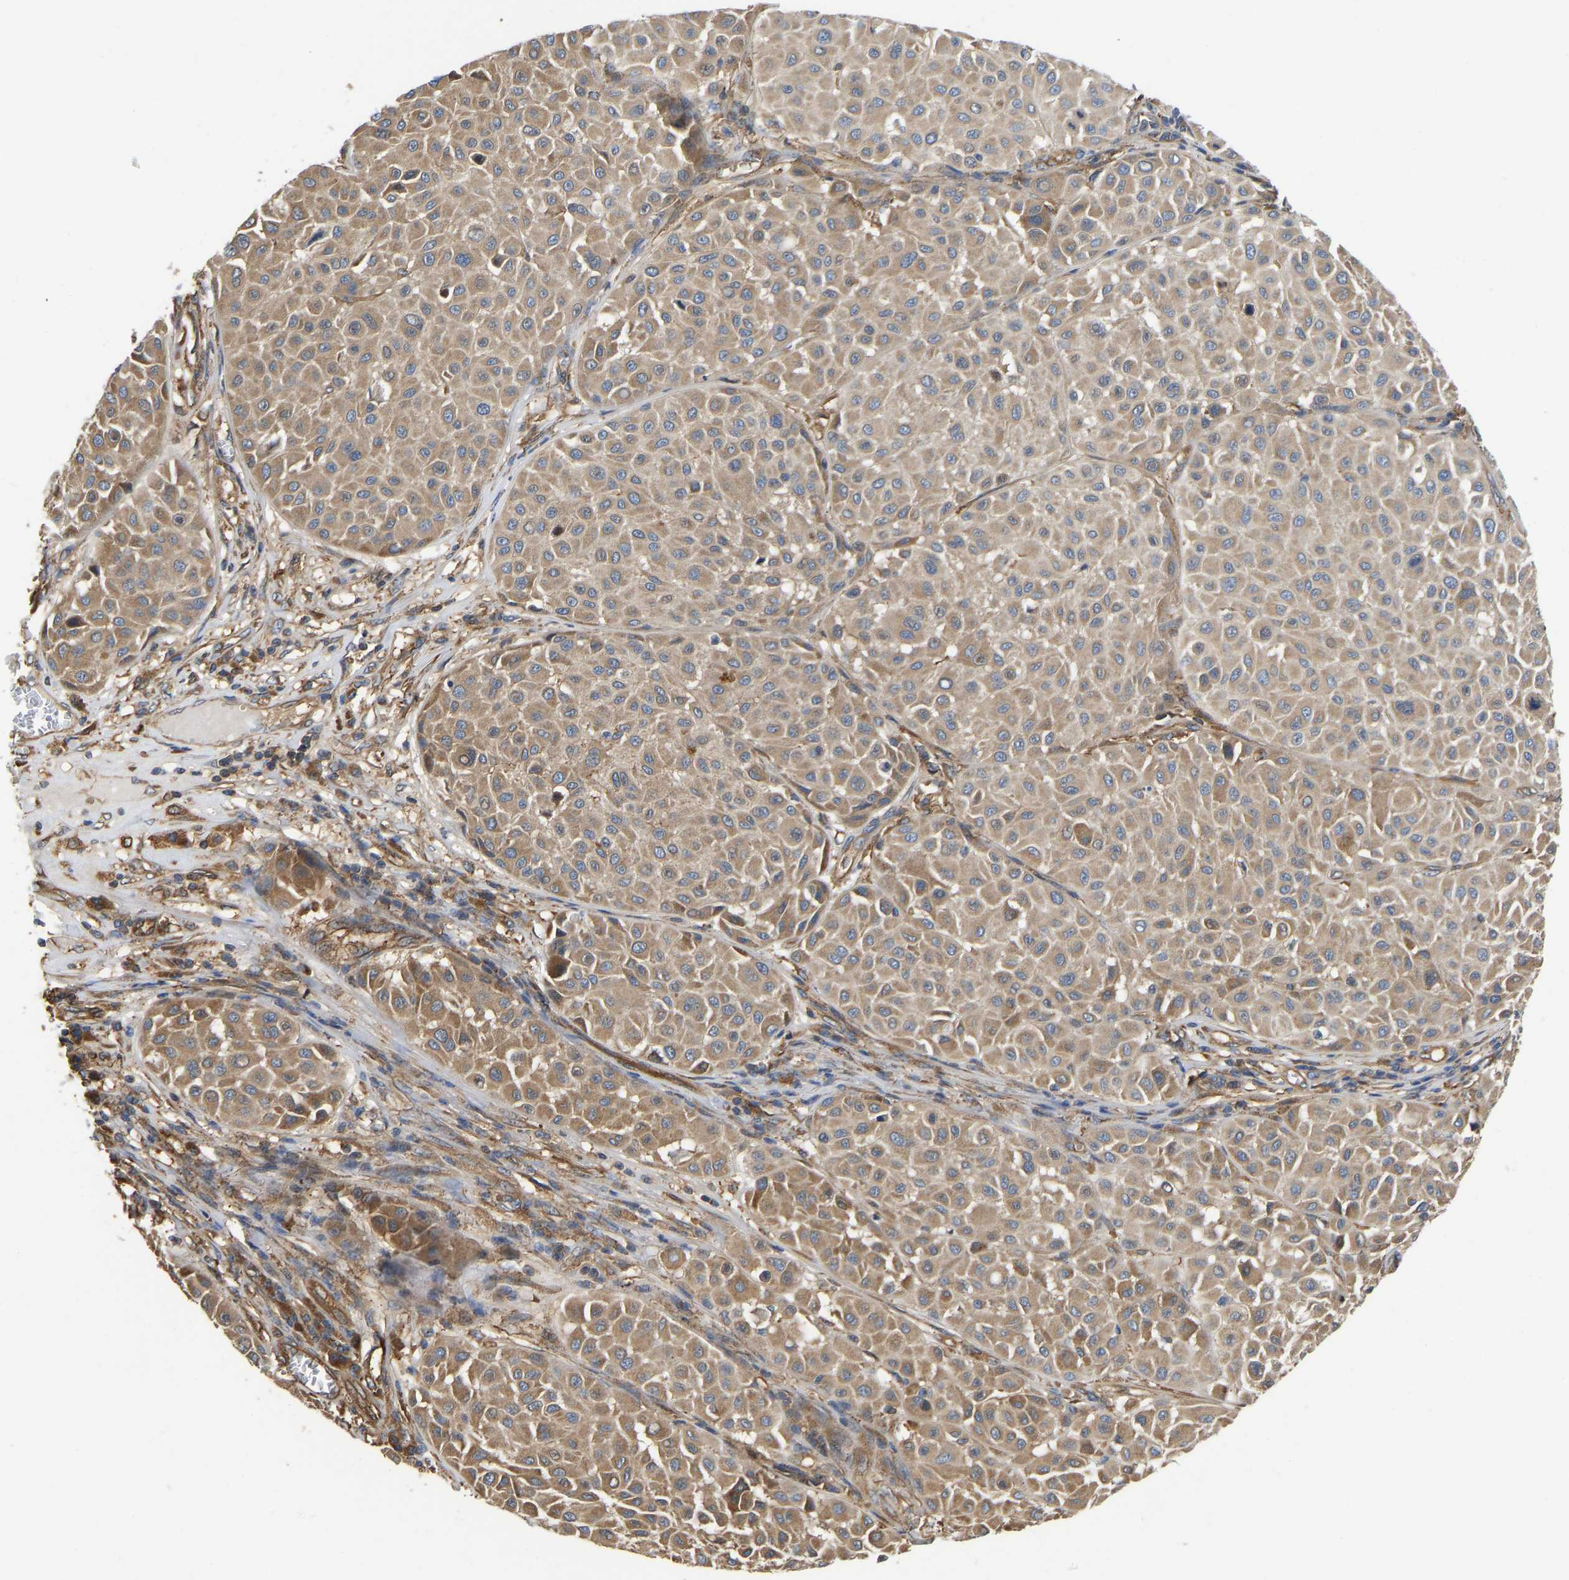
{"staining": {"intensity": "moderate", "quantity": ">75%", "location": "cytoplasmic/membranous"}, "tissue": "melanoma", "cell_type": "Tumor cells", "image_type": "cancer", "snomed": [{"axis": "morphology", "description": "Malignant melanoma, Metastatic site"}, {"axis": "topography", "description": "Soft tissue"}], "caption": "Tumor cells exhibit medium levels of moderate cytoplasmic/membranous expression in about >75% of cells in human malignant melanoma (metastatic site).", "gene": "FLNB", "patient": {"sex": "male", "age": 41}}